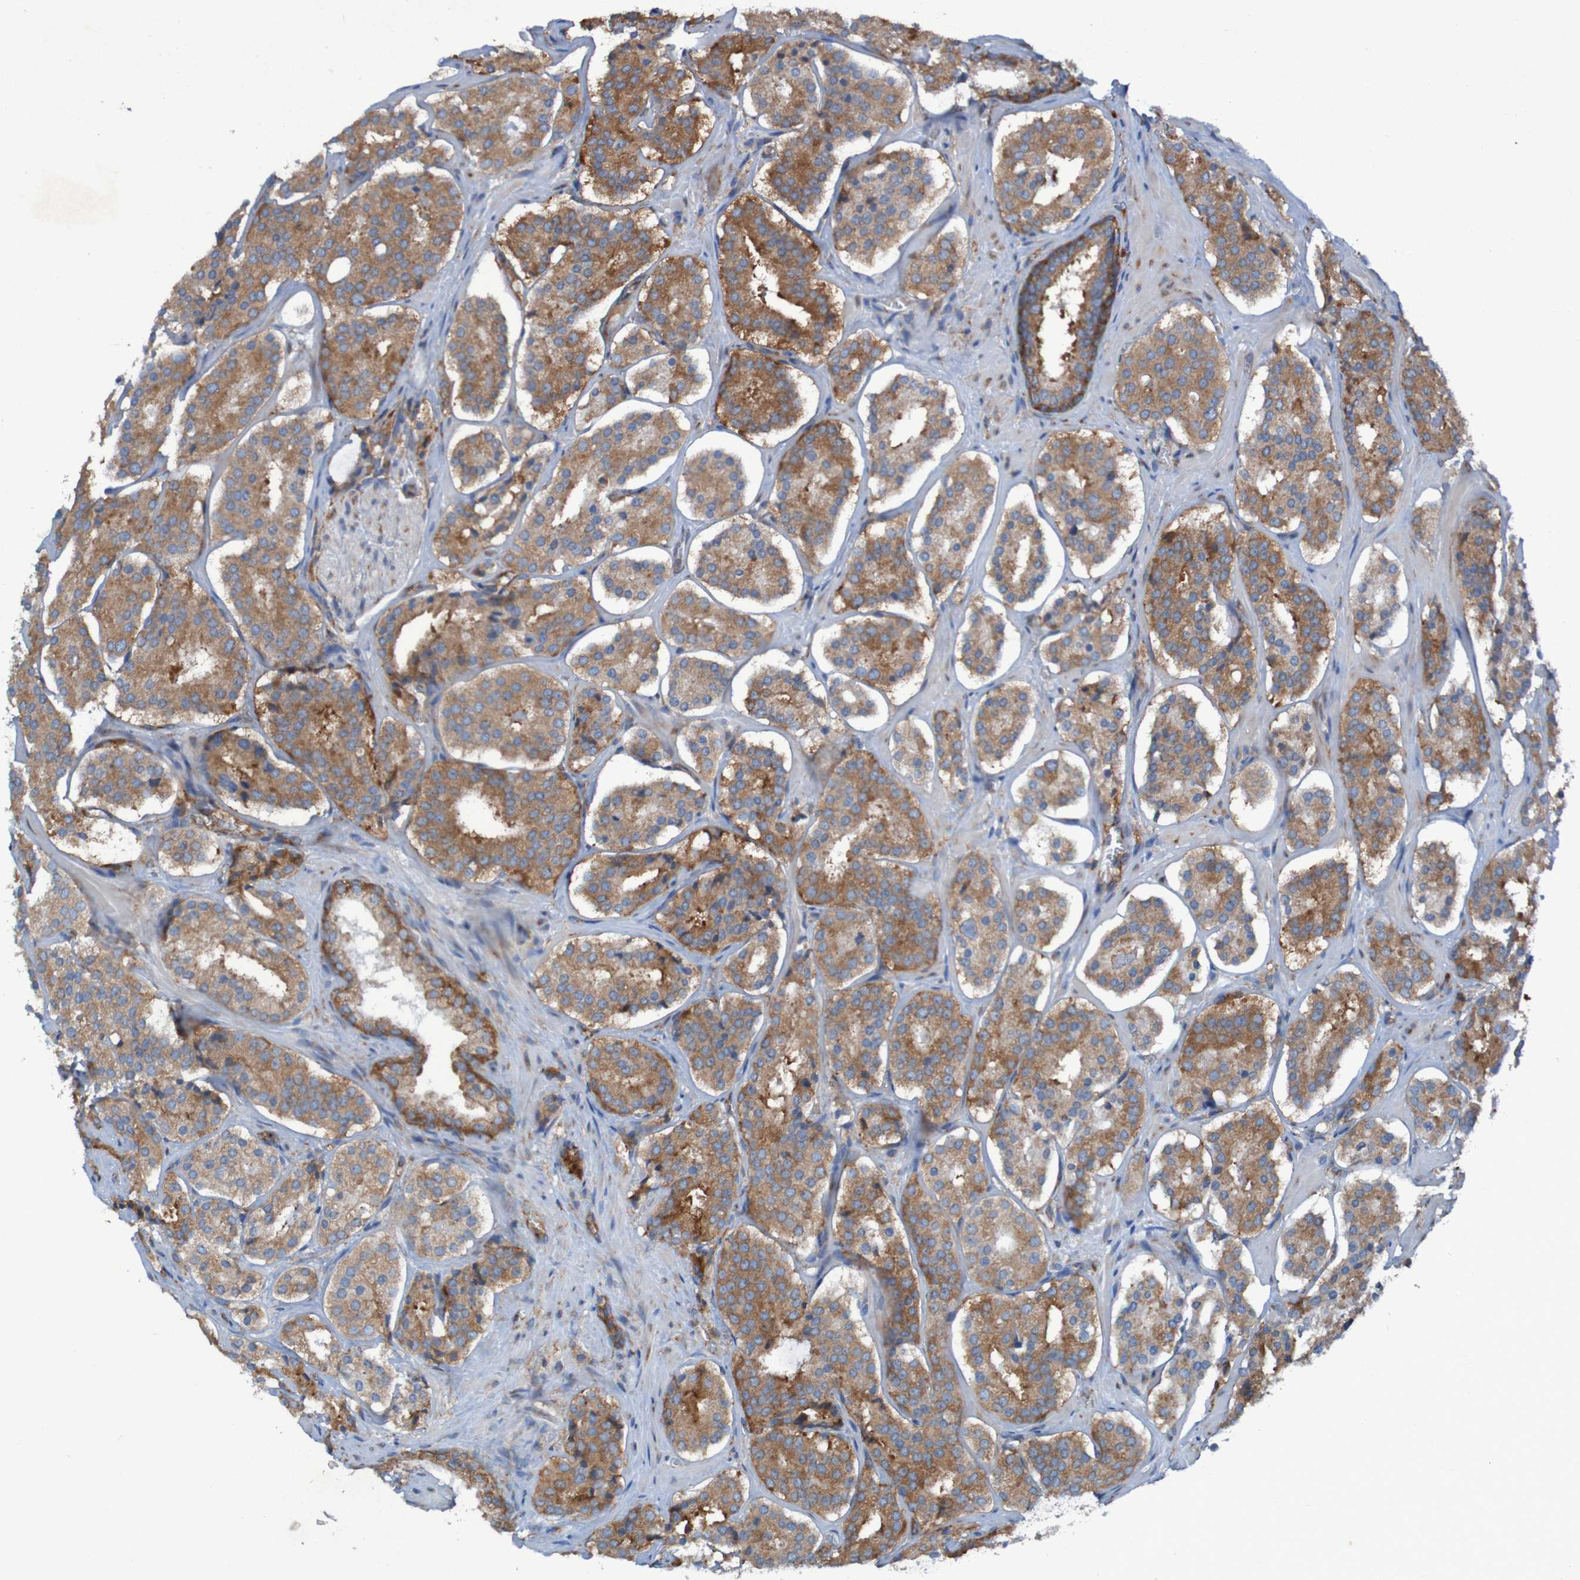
{"staining": {"intensity": "weak", "quantity": ">75%", "location": "cytoplasmic/membranous"}, "tissue": "prostate cancer", "cell_type": "Tumor cells", "image_type": "cancer", "snomed": [{"axis": "morphology", "description": "Adenocarcinoma, High grade"}, {"axis": "topography", "description": "Prostate"}], "caption": "Immunohistochemistry photomicrograph of neoplastic tissue: human prostate cancer (high-grade adenocarcinoma) stained using immunohistochemistry (IHC) displays low levels of weak protein expression localized specifically in the cytoplasmic/membranous of tumor cells, appearing as a cytoplasmic/membranous brown color.", "gene": "RPL10", "patient": {"sex": "male", "age": 60}}